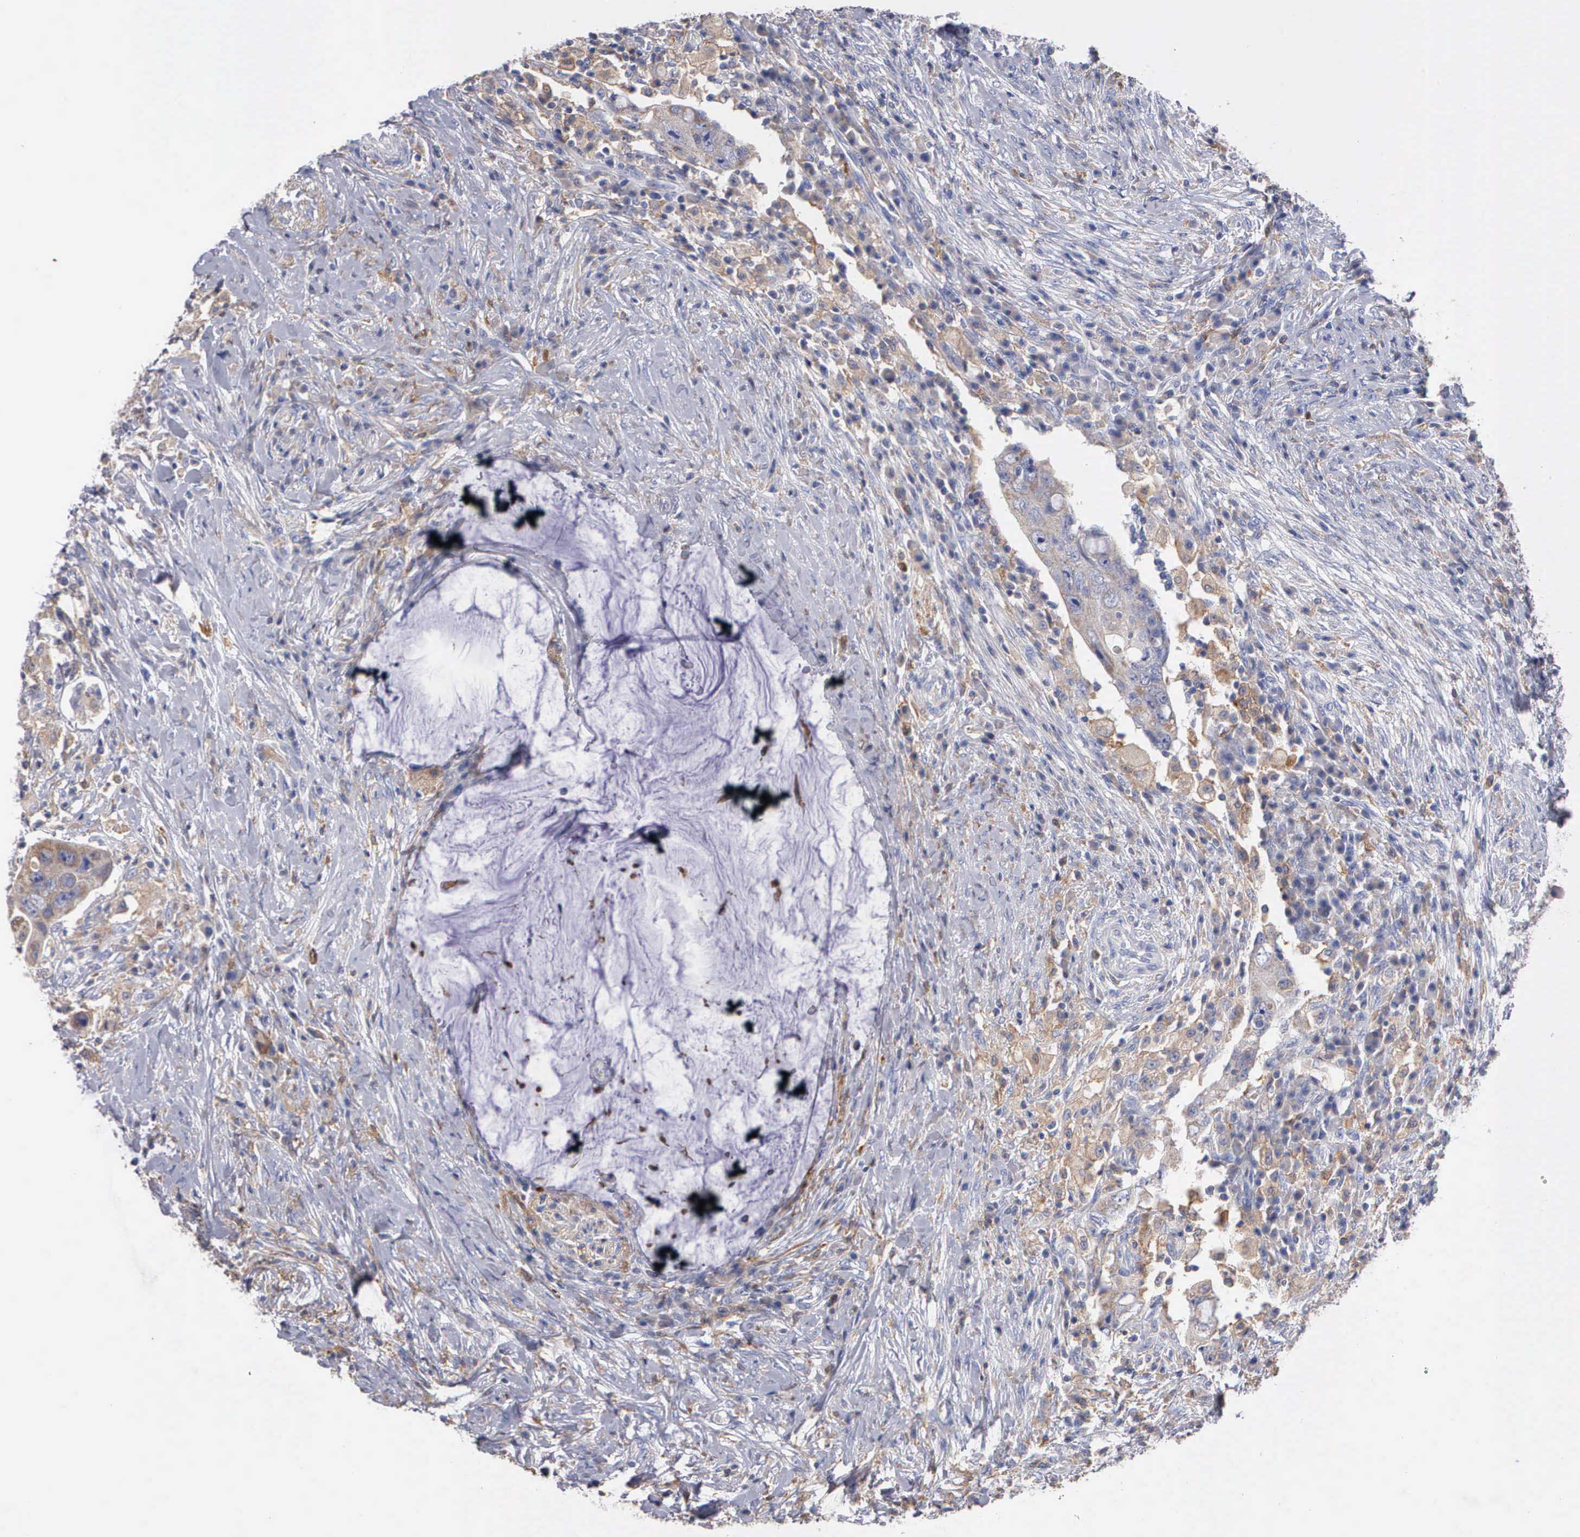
{"staining": {"intensity": "weak", "quantity": ">75%", "location": "cytoplasmic/membranous"}, "tissue": "colorectal cancer", "cell_type": "Tumor cells", "image_type": "cancer", "snomed": [{"axis": "morphology", "description": "Adenocarcinoma, NOS"}, {"axis": "topography", "description": "Rectum"}], "caption": "An image showing weak cytoplasmic/membranous expression in approximately >75% of tumor cells in colorectal cancer, as visualized by brown immunohistochemical staining.", "gene": "PTGS2", "patient": {"sex": "female", "age": 71}}